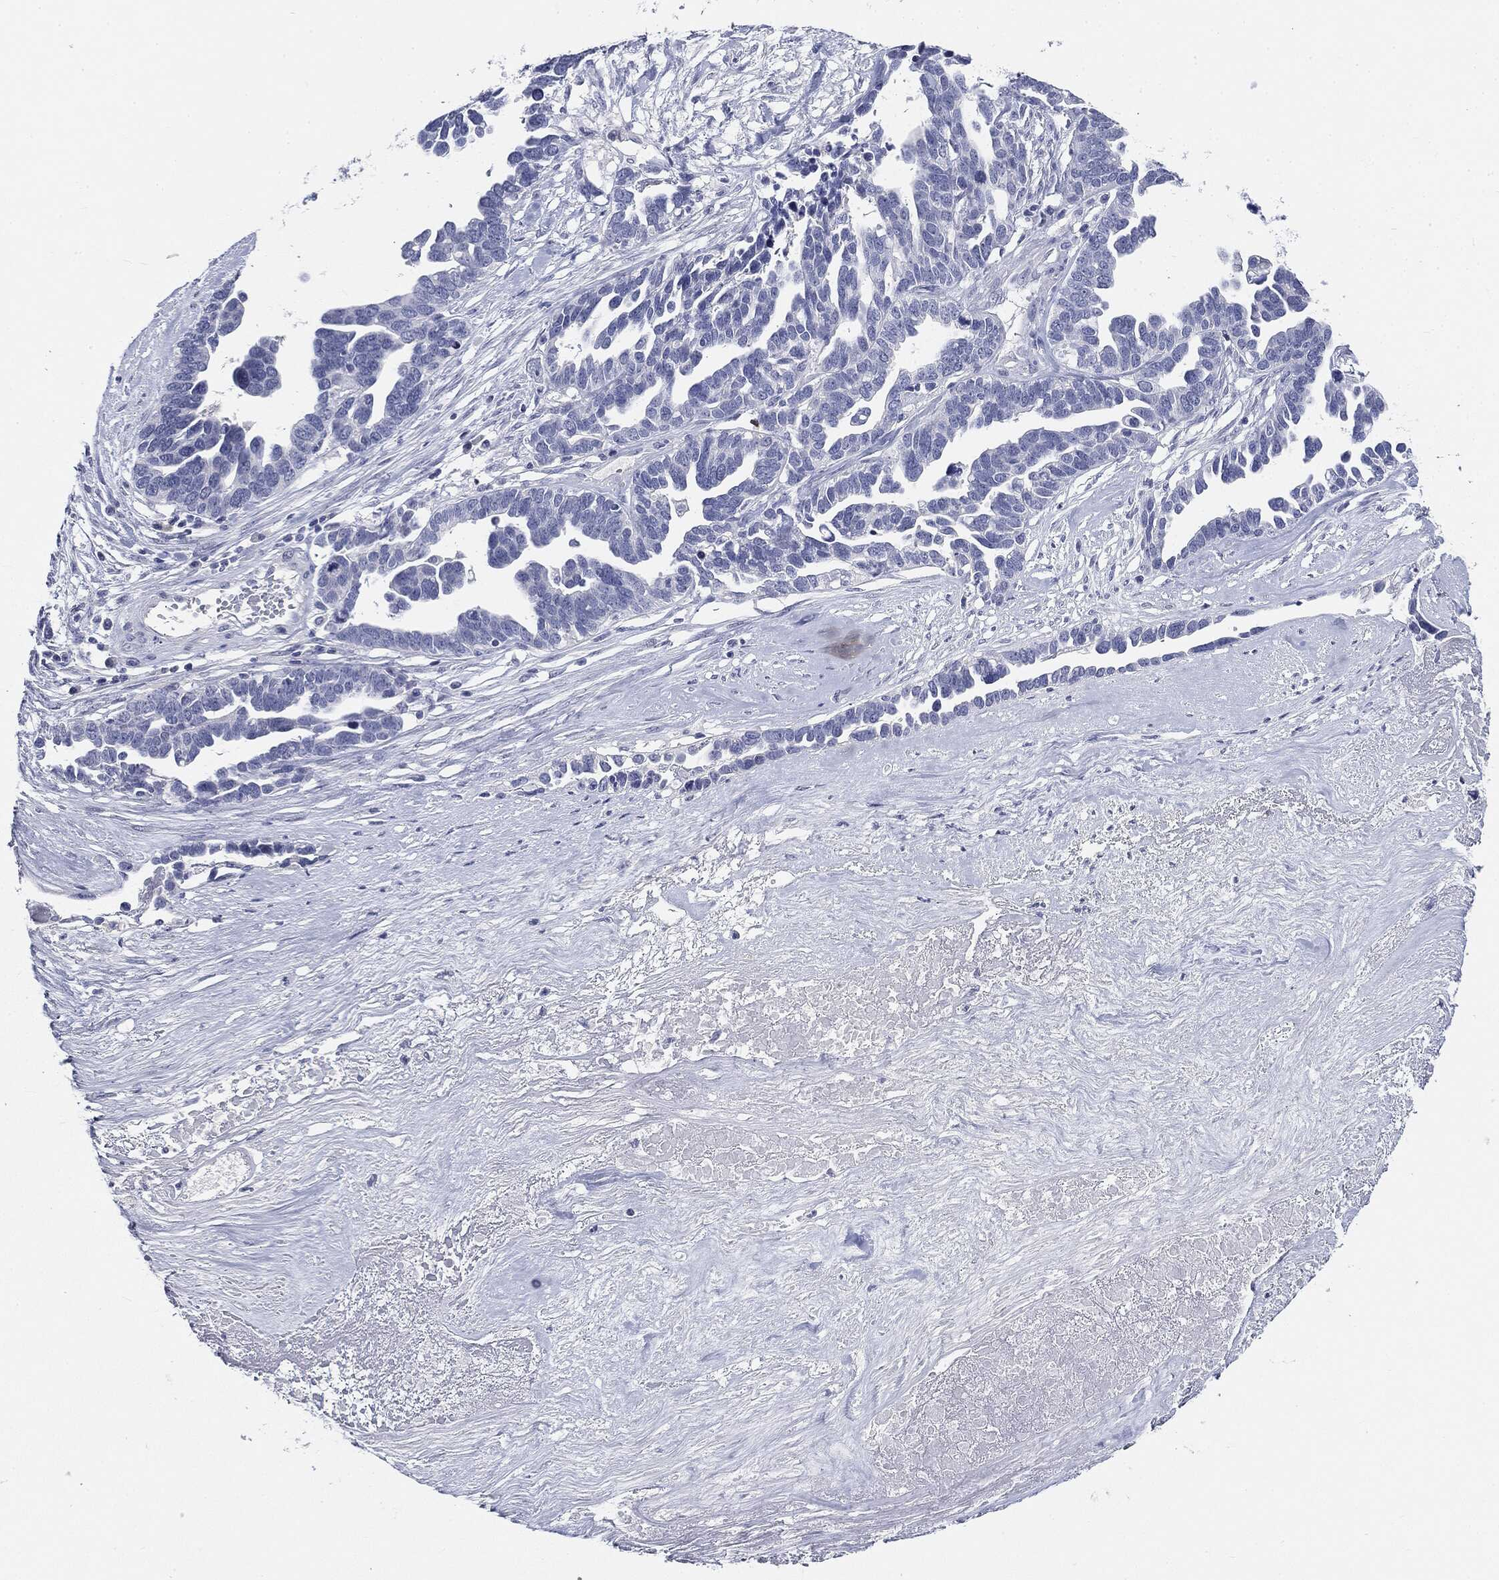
{"staining": {"intensity": "negative", "quantity": "none", "location": "none"}, "tissue": "ovarian cancer", "cell_type": "Tumor cells", "image_type": "cancer", "snomed": [{"axis": "morphology", "description": "Cystadenocarcinoma, serous, NOS"}, {"axis": "topography", "description": "Ovary"}], "caption": "Tumor cells show no significant protein positivity in ovarian cancer.", "gene": "CGB1", "patient": {"sex": "female", "age": 54}}